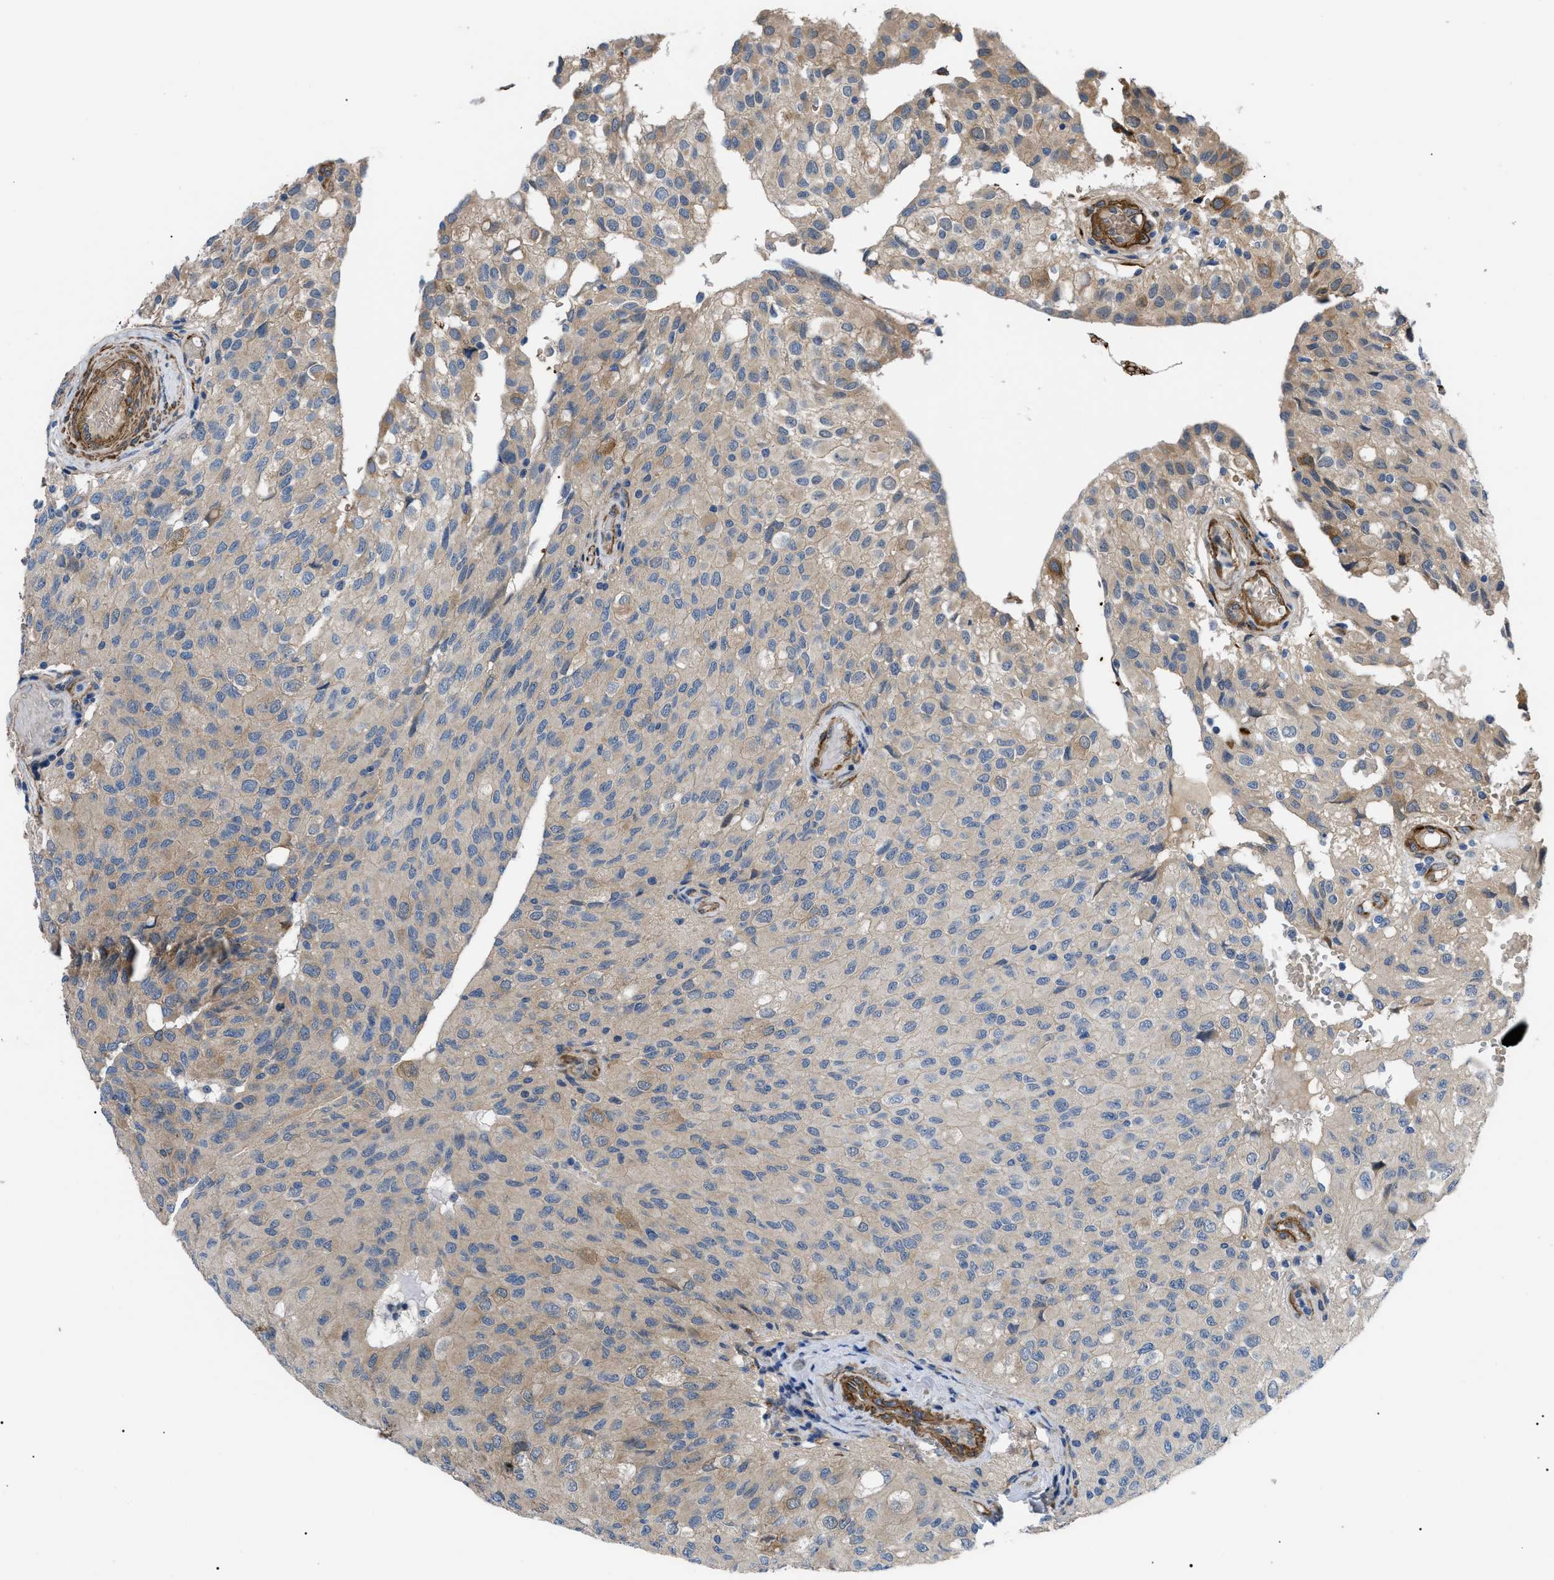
{"staining": {"intensity": "moderate", "quantity": "<25%", "location": "cytoplasmic/membranous"}, "tissue": "glioma", "cell_type": "Tumor cells", "image_type": "cancer", "snomed": [{"axis": "morphology", "description": "Glioma, malignant, High grade"}, {"axis": "topography", "description": "Brain"}], "caption": "An immunohistochemistry (IHC) micrograph of tumor tissue is shown. Protein staining in brown shows moderate cytoplasmic/membranous positivity in glioma within tumor cells.", "gene": "MYO10", "patient": {"sex": "male", "age": 32}}